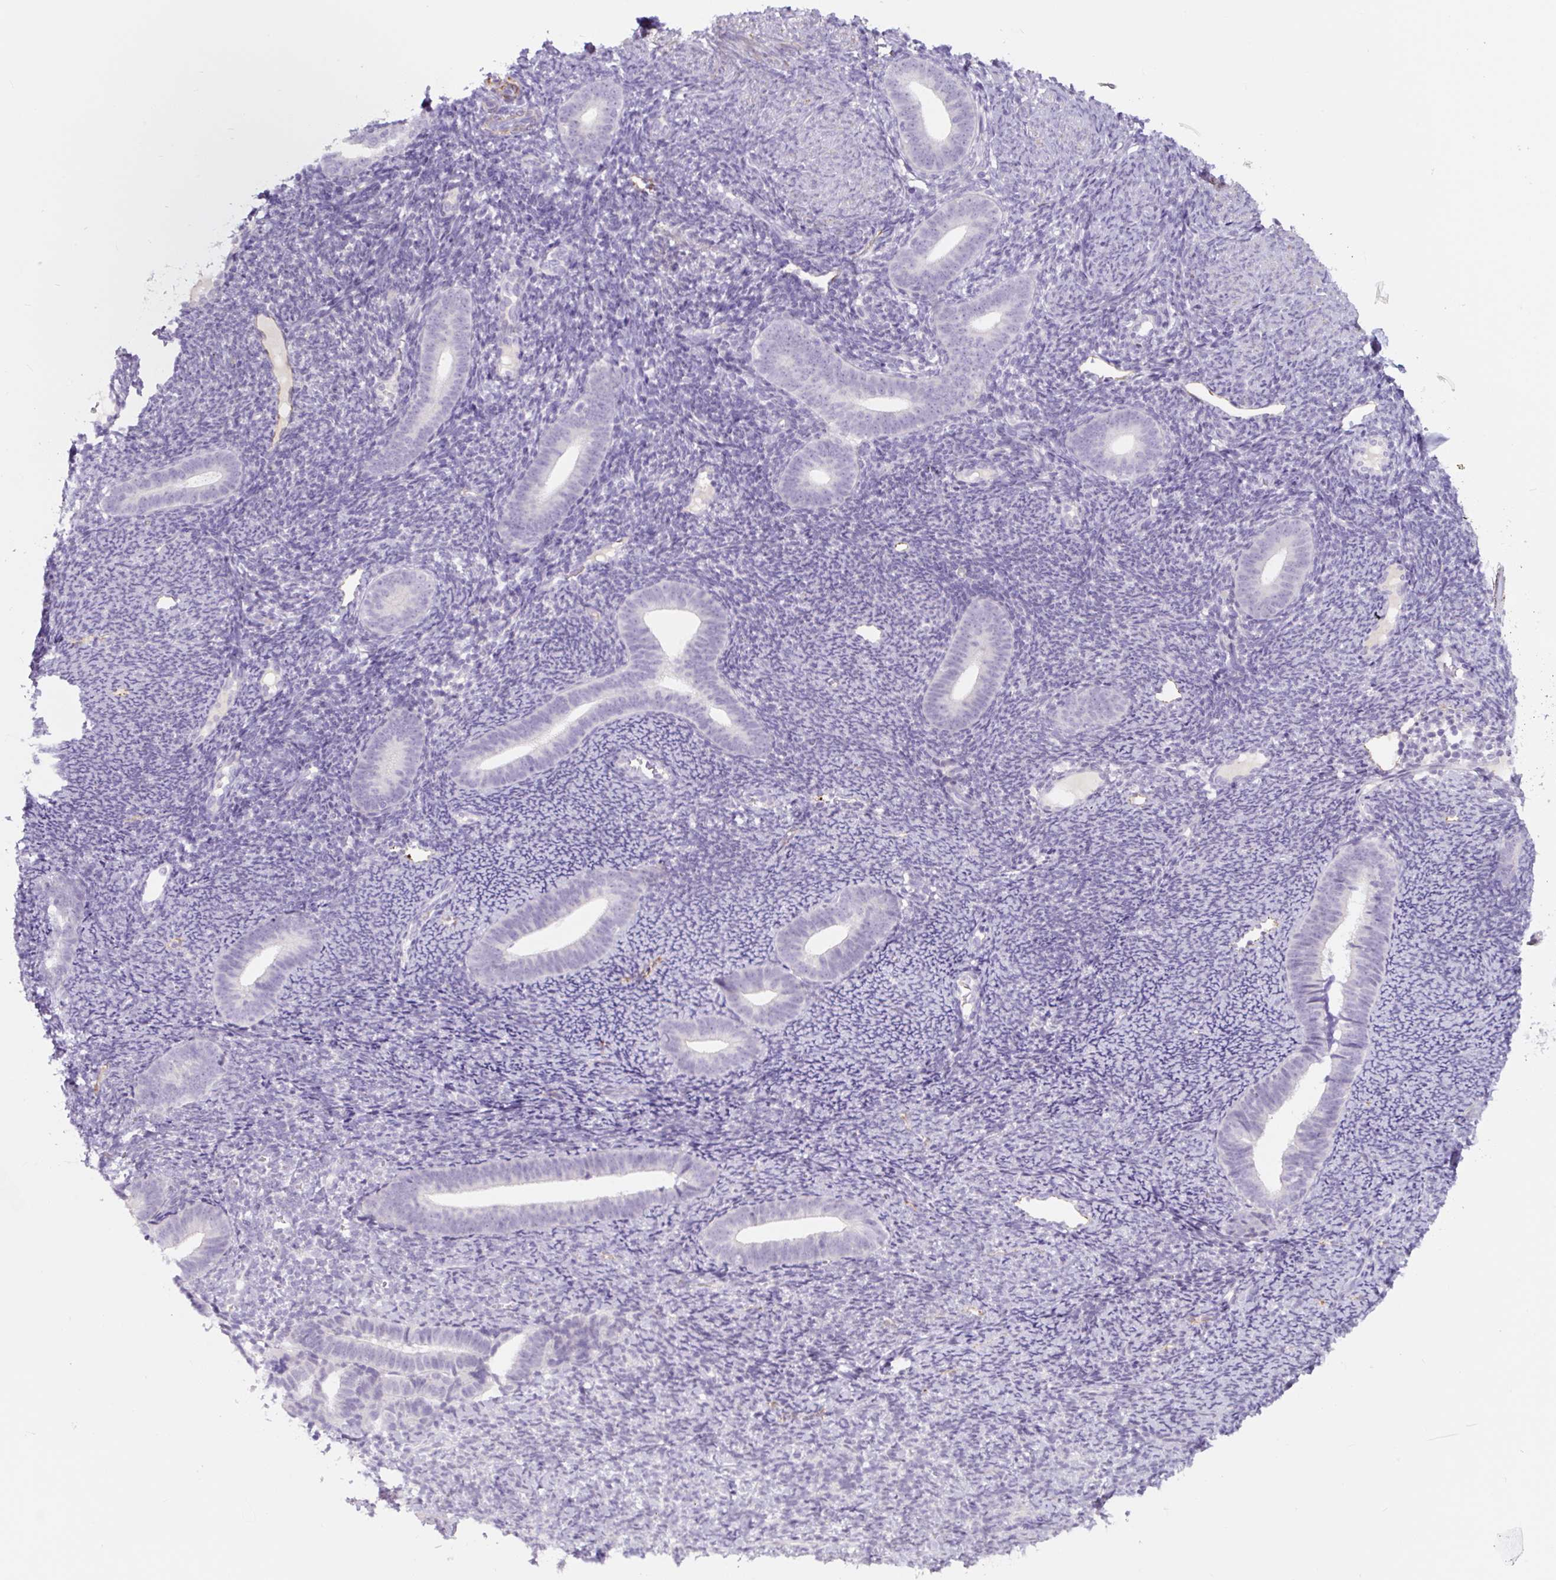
{"staining": {"intensity": "negative", "quantity": "none", "location": "none"}, "tissue": "endometrium", "cell_type": "Cells in endometrial stroma", "image_type": "normal", "snomed": [{"axis": "morphology", "description": "Normal tissue, NOS"}, {"axis": "topography", "description": "Endometrium"}], "caption": "Immunohistochemical staining of unremarkable human endometrium shows no significant expression in cells in endometrial stroma.", "gene": "CCL25", "patient": {"sex": "female", "age": 39}}